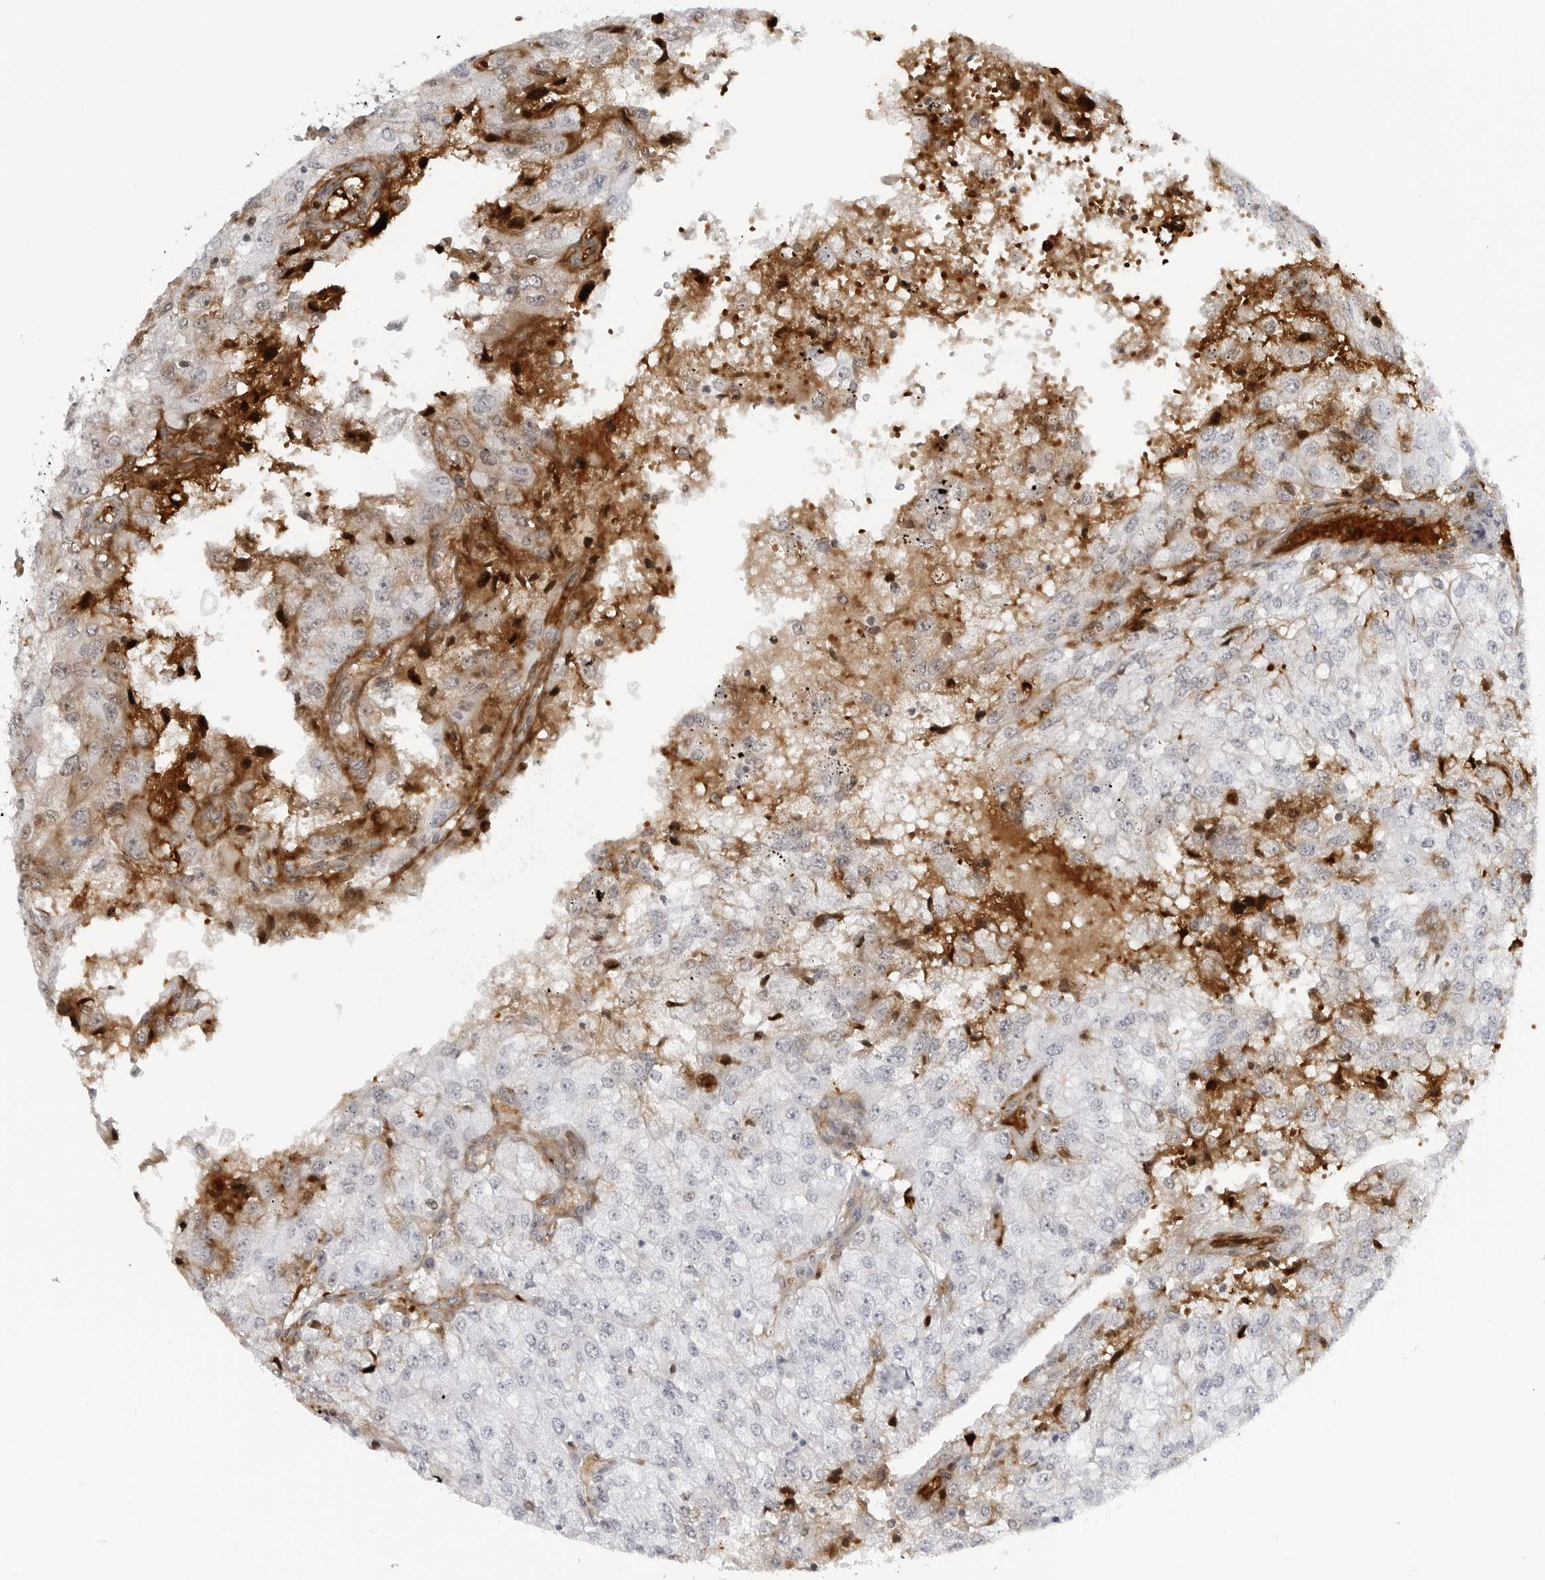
{"staining": {"intensity": "negative", "quantity": "none", "location": "none"}, "tissue": "renal cancer", "cell_type": "Tumor cells", "image_type": "cancer", "snomed": [{"axis": "morphology", "description": "Adenocarcinoma, NOS"}, {"axis": "topography", "description": "Kidney"}], "caption": "DAB immunohistochemical staining of renal adenocarcinoma exhibits no significant expression in tumor cells.", "gene": "CXCR5", "patient": {"sex": "female", "age": 54}}